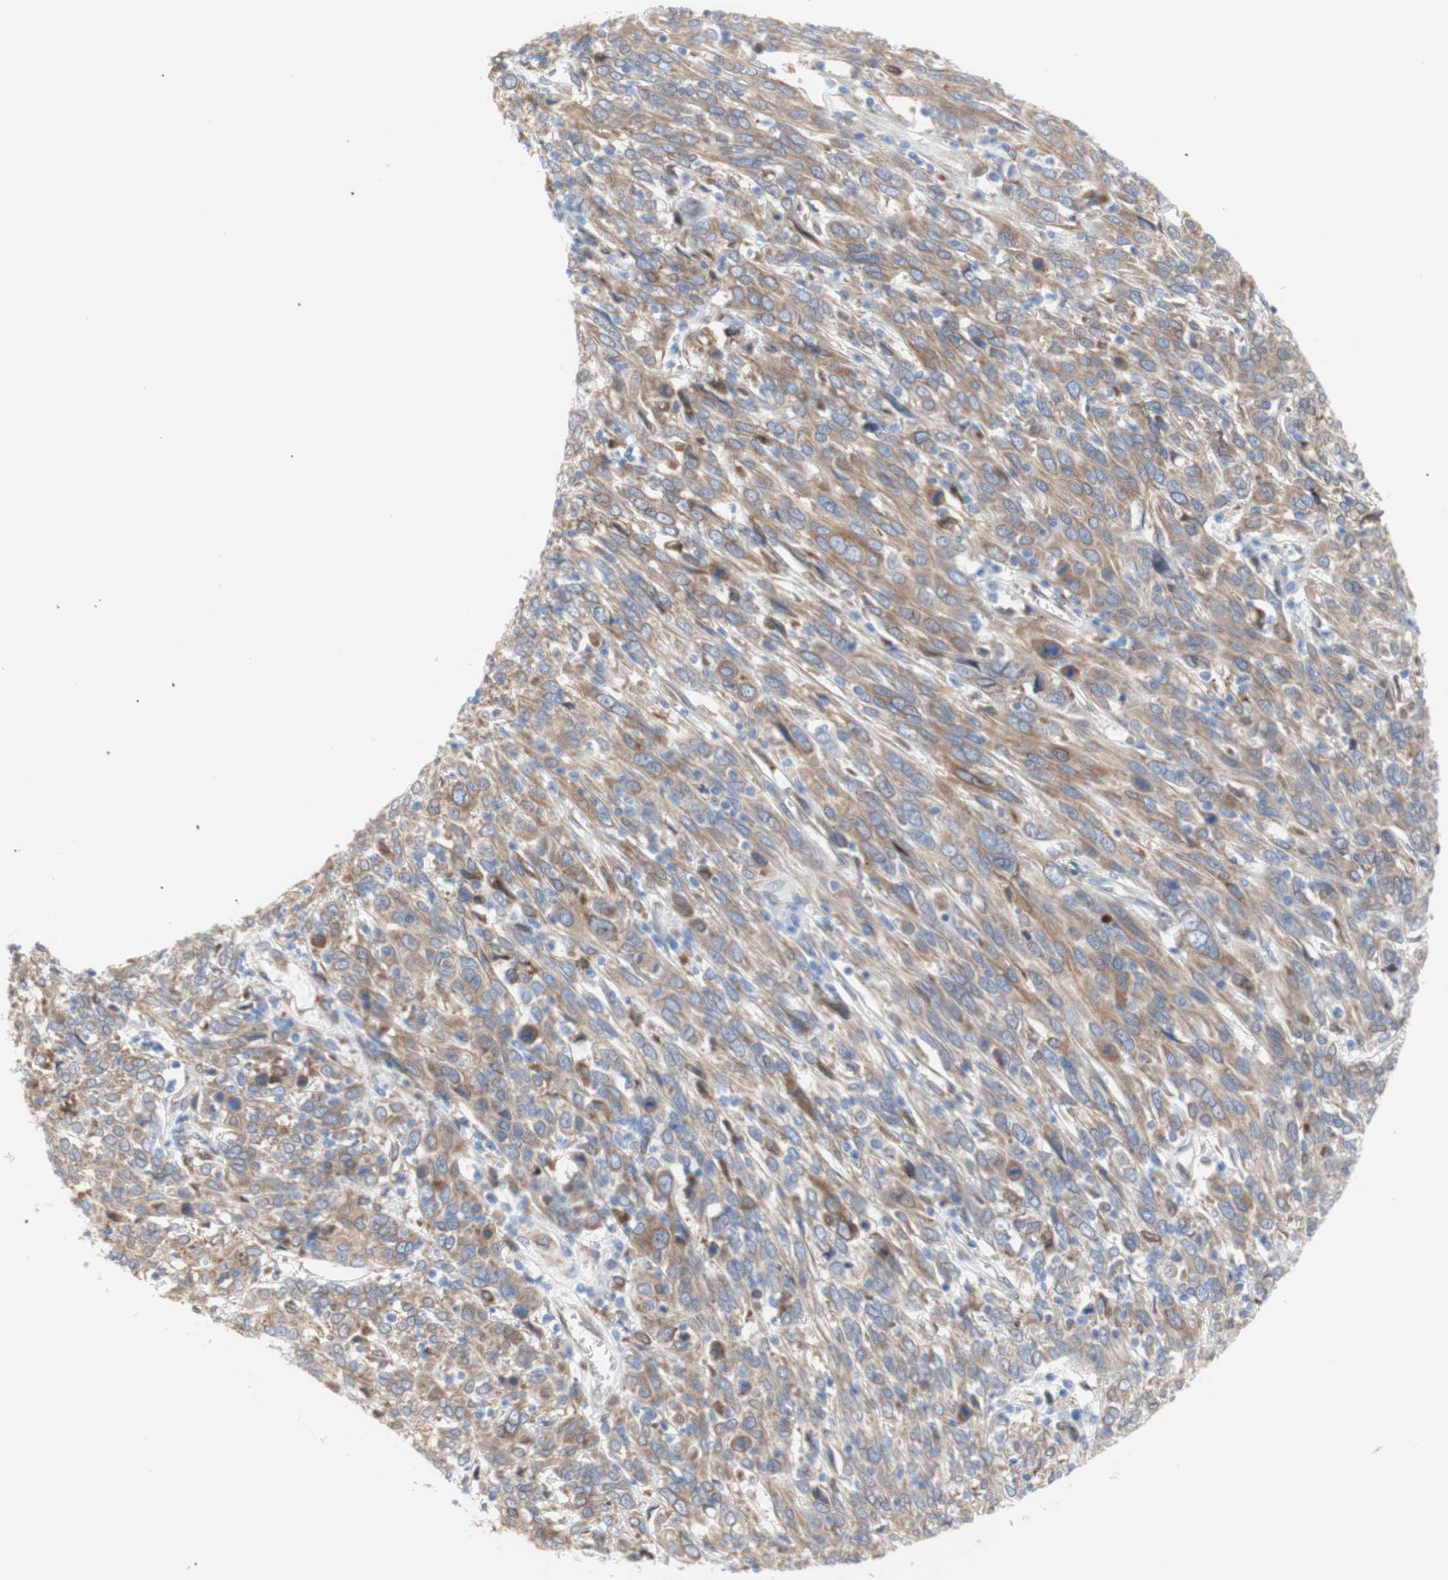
{"staining": {"intensity": "moderate", "quantity": ">75%", "location": "cytoplasmic/membranous"}, "tissue": "cervical cancer", "cell_type": "Tumor cells", "image_type": "cancer", "snomed": [{"axis": "morphology", "description": "Squamous cell carcinoma, NOS"}, {"axis": "topography", "description": "Cervix"}], "caption": "Protein staining of cervical cancer (squamous cell carcinoma) tissue shows moderate cytoplasmic/membranous expression in about >75% of tumor cells.", "gene": "ERLIN1", "patient": {"sex": "female", "age": 46}}